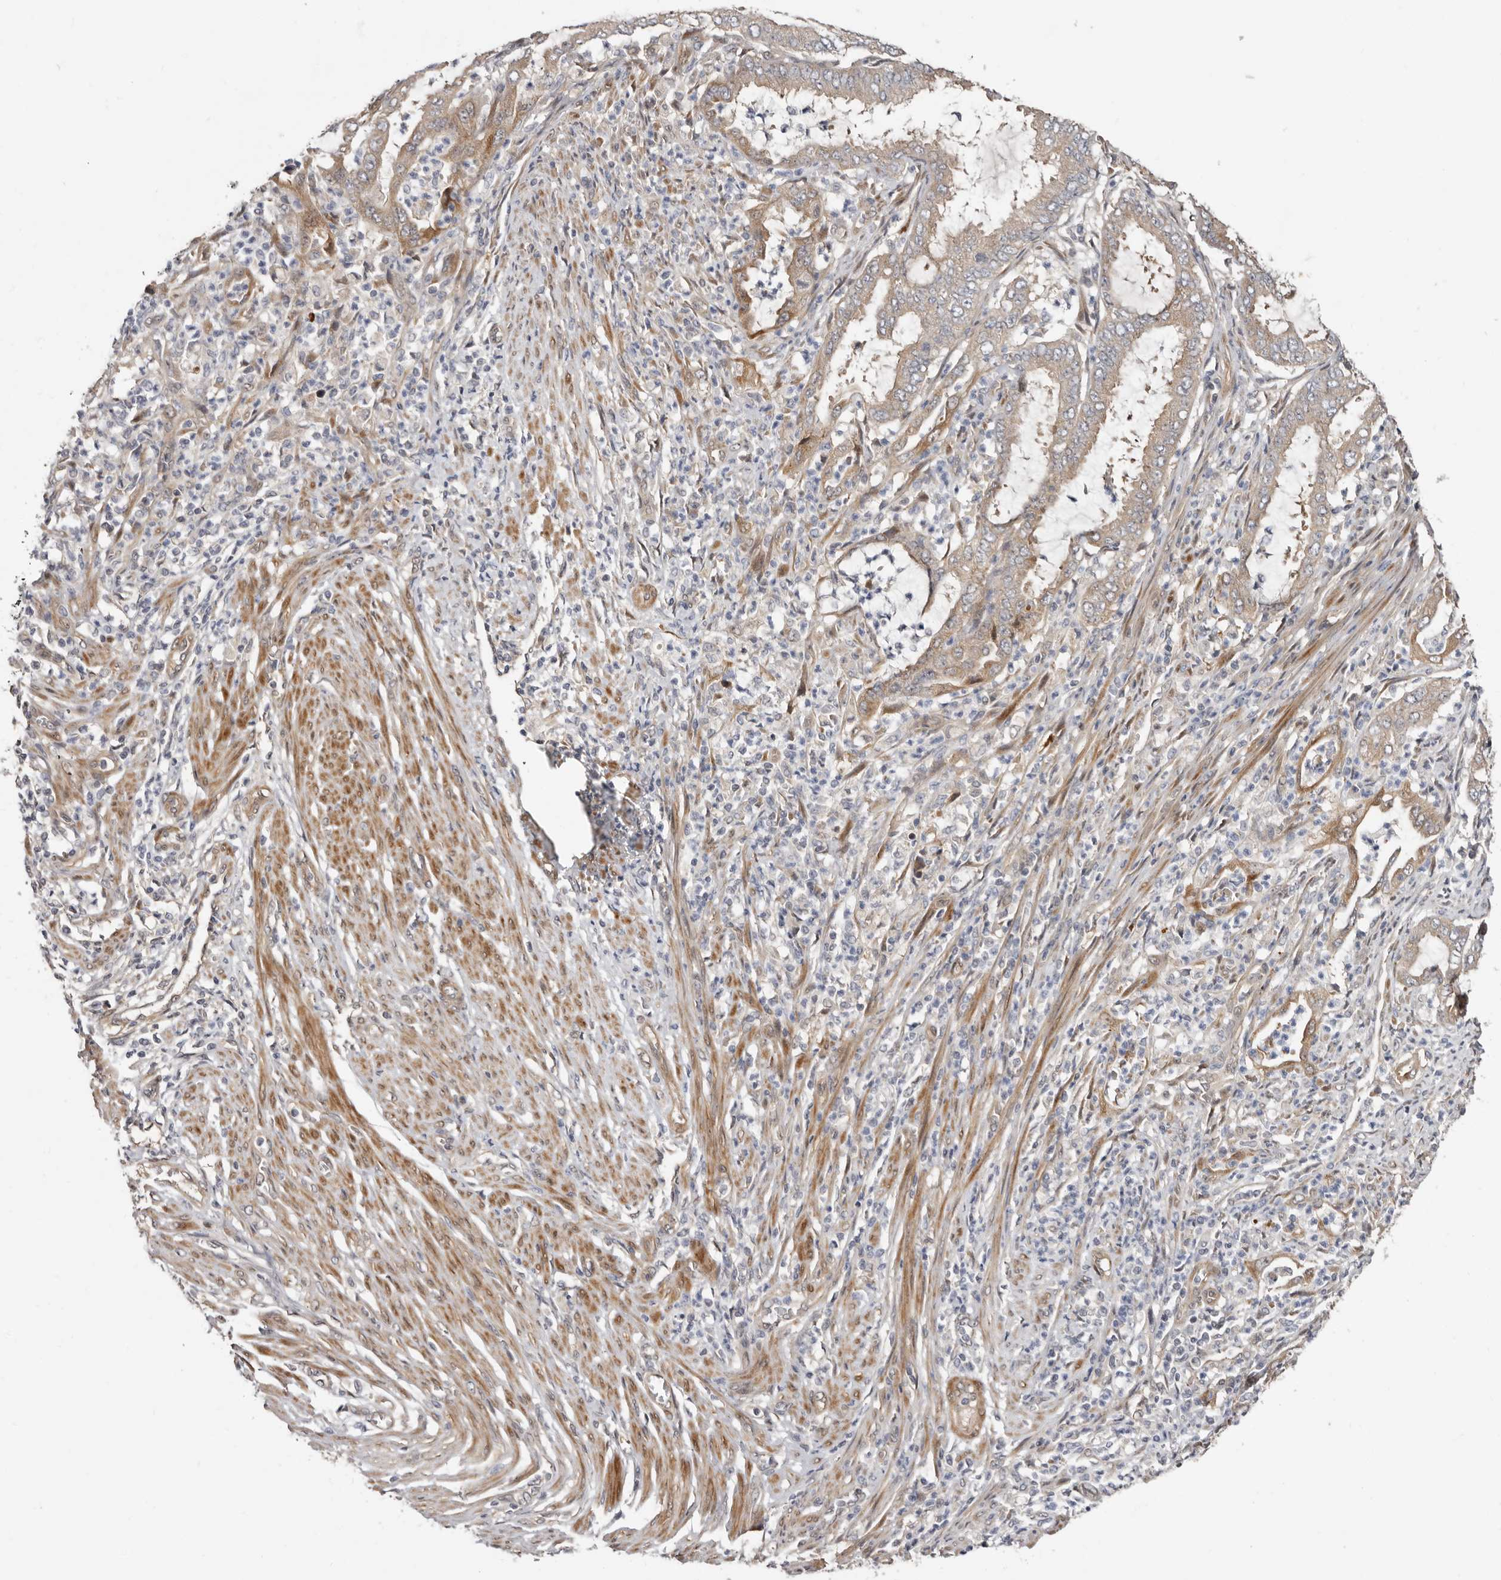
{"staining": {"intensity": "weak", "quantity": ">75%", "location": "cytoplasmic/membranous"}, "tissue": "endometrial cancer", "cell_type": "Tumor cells", "image_type": "cancer", "snomed": [{"axis": "morphology", "description": "Adenocarcinoma, NOS"}, {"axis": "topography", "description": "Endometrium"}], "caption": "Endometrial cancer (adenocarcinoma) was stained to show a protein in brown. There is low levels of weak cytoplasmic/membranous positivity in about >75% of tumor cells.", "gene": "SBDS", "patient": {"sex": "female", "age": 51}}